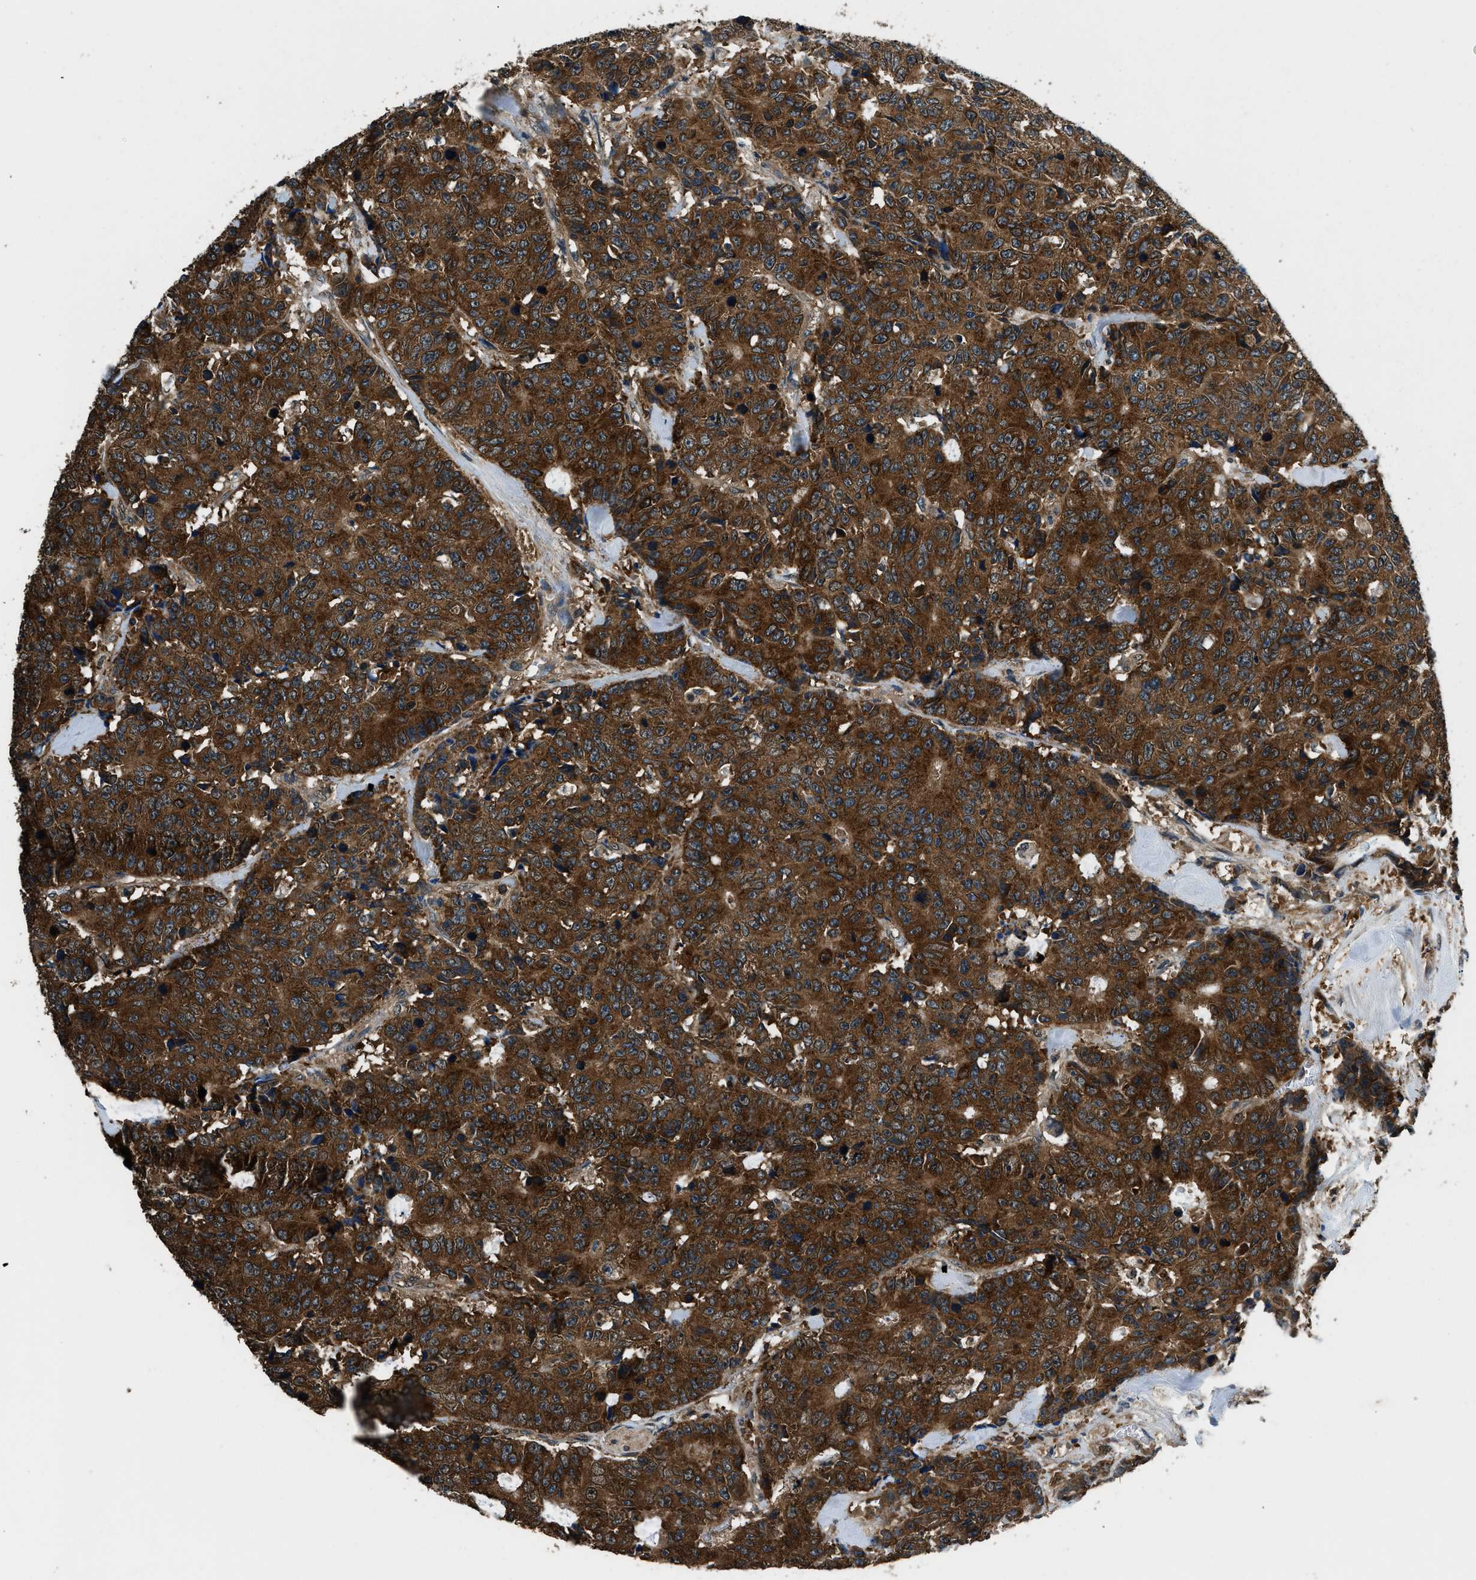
{"staining": {"intensity": "strong", "quantity": ">75%", "location": "cytoplasmic/membranous"}, "tissue": "colorectal cancer", "cell_type": "Tumor cells", "image_type": "cancer", "snomed": [{"axis": "morphology", "description": "Adenocarcinoma, NOS"}, {"axis": "topography", "description": "Colon"}], "caption": "Immunohistochemical staining of human colorectal cancer reveals high levels of strong cytoplasmic/membranous protein staining in about >75% of tumor cells.", "gene": "ARFGAP2", "patient": {"sex": "female", "age": 86}}